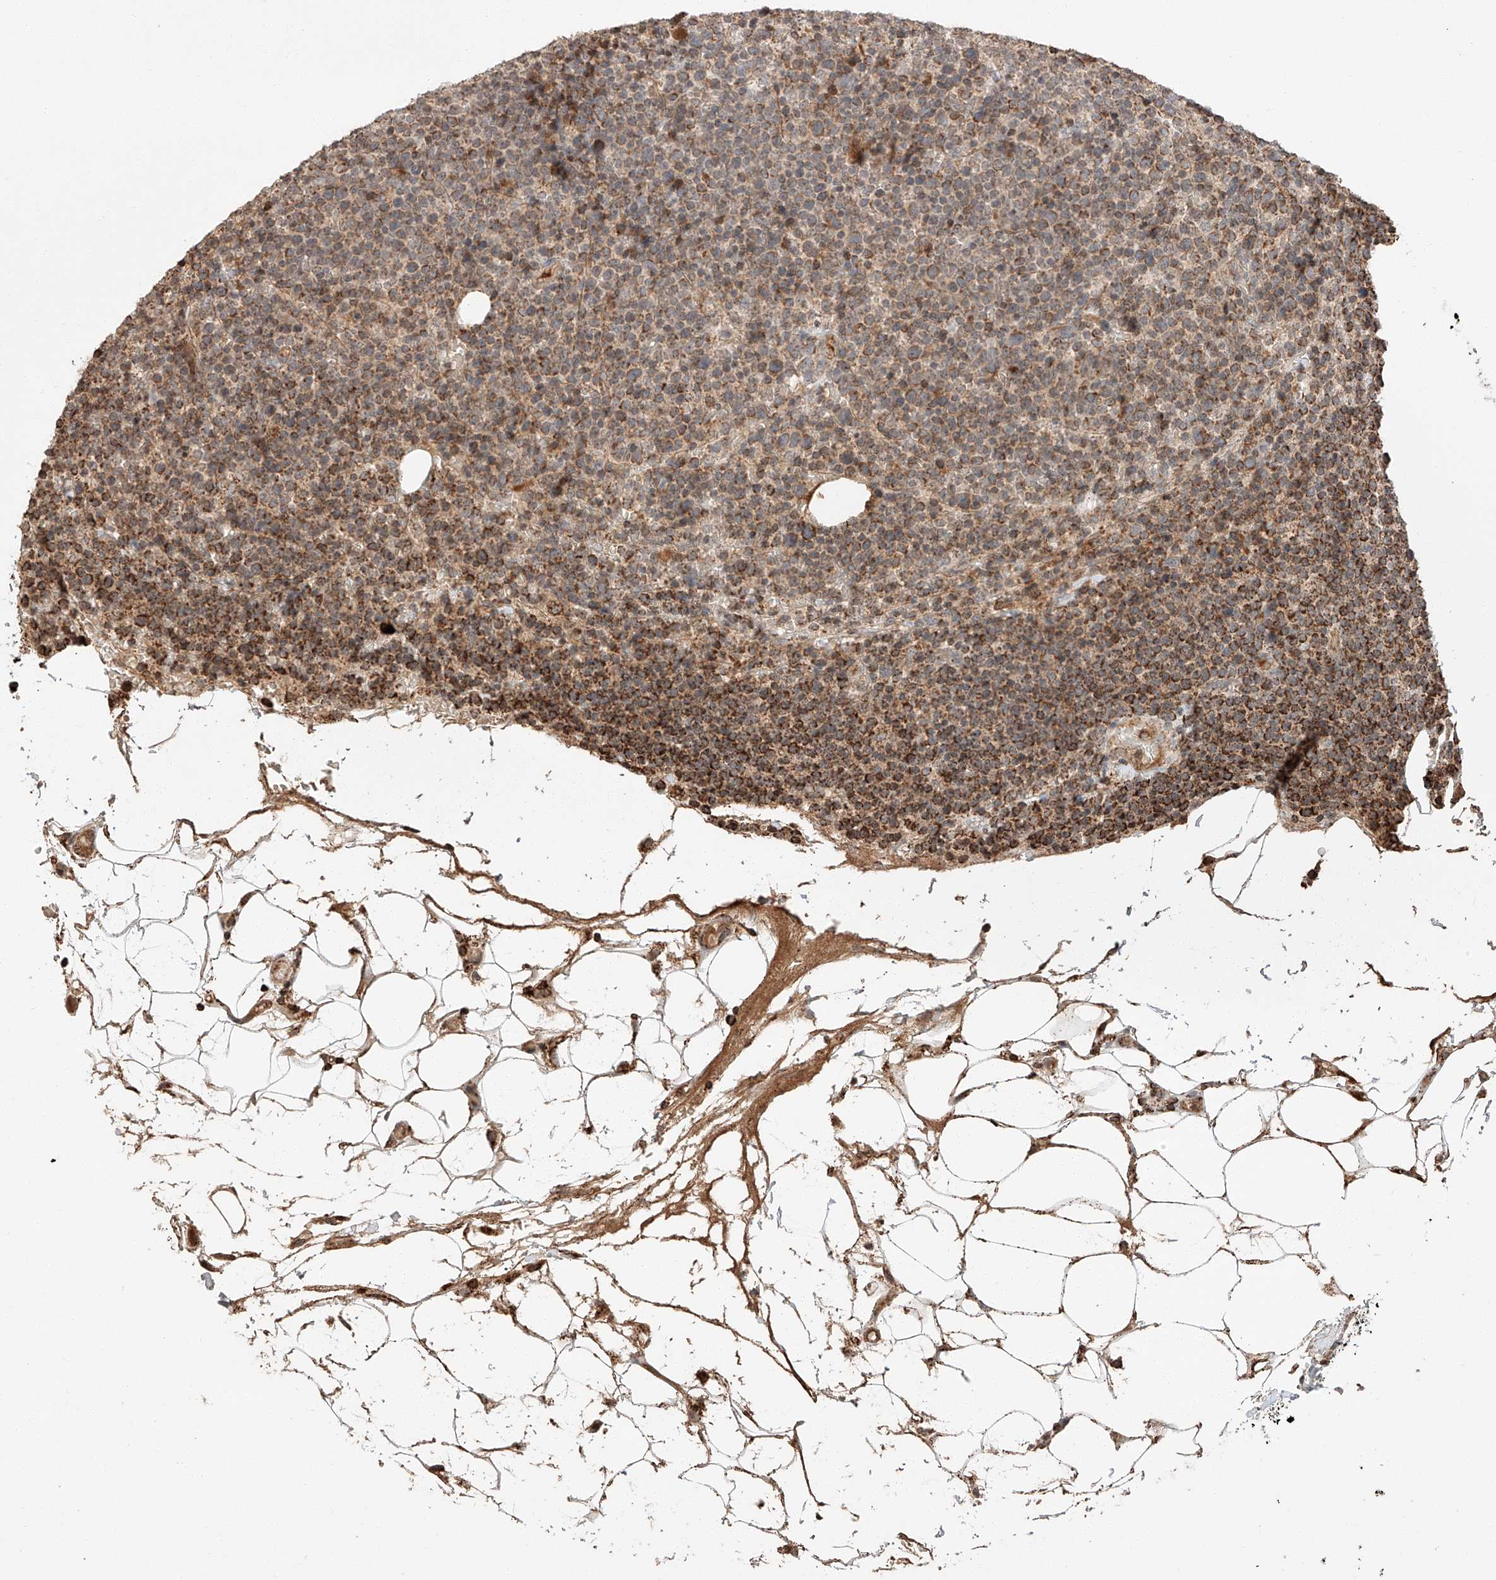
{"staining": {"intensity": "moderate", "quantity": "25%-75%", "location": "cytoplasmic/membranous"}, "tissue": "lymphoma", "cell_type": "Tumor cells", "image_type": "cancer", "snomed": [{"axis": "morphology", "description": "Malignant lymphoma, non-Hodgkin's type, High grade"}, {"axis": "topography", "description": "Lymph node"}], "caption": "This is an image of IHC staining of lymphoma, which shows moderate expression in the cytoplasmic/membranous of tumor cells.", "gene": "ARHGAP33", "patient": {"sex": "male", "age": 61}}